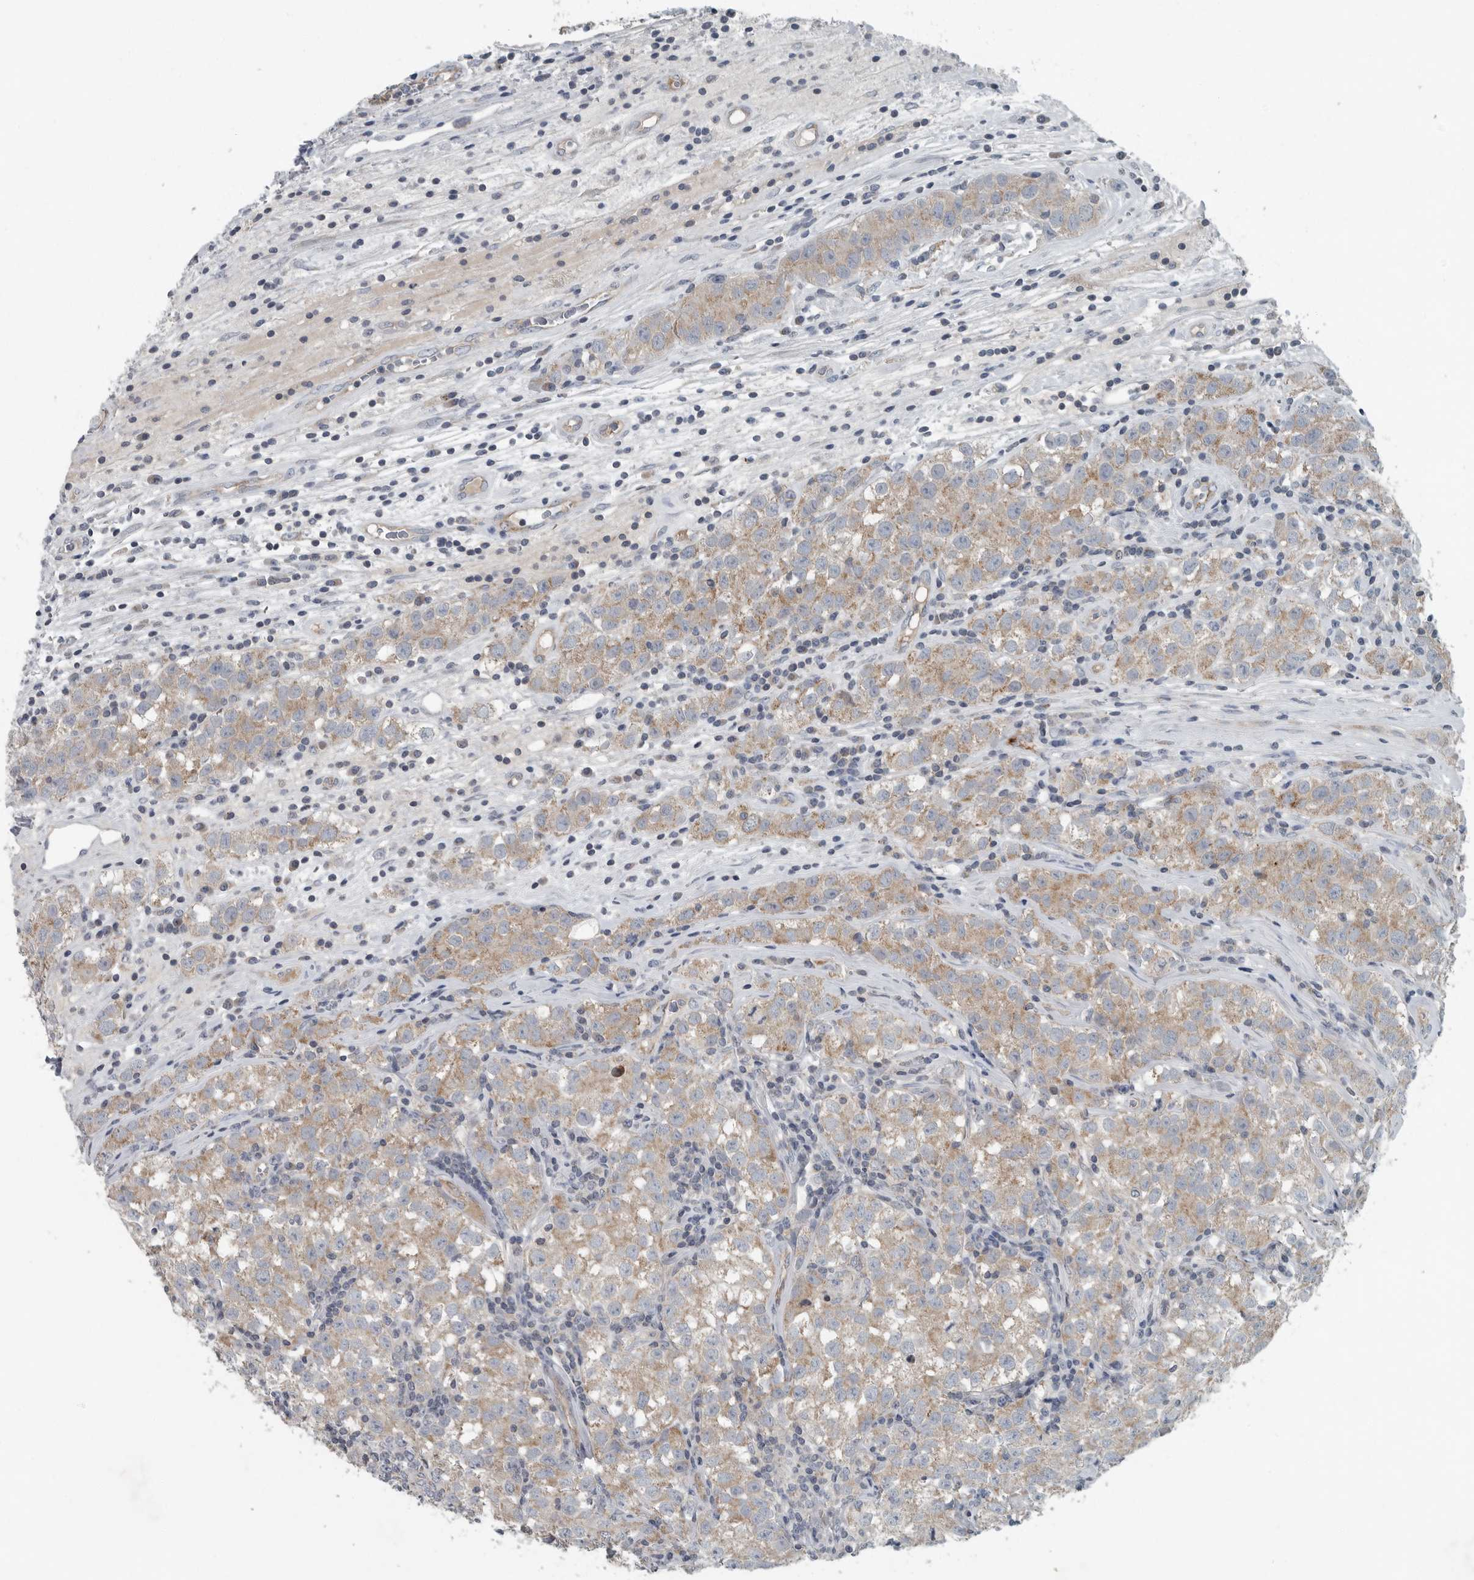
{"staining": {"intensity": "moderate", "quantity": "25%-75%", "location": "cytoplasmic/membranous"}, "tissue": "testis cancer", "cell_type": "Tumor cells", "image_type": "cancer", "snomed": [{"axis": "morphology", "description": "Seminoma, NOS"}, {"axis": "morphology", "description": "Carcinoma, Embryonal, NOS"}, {"axis": "topography", "description": "Testis"}], "caption": "Testis seminoma stained with a protein marker displays moderate staining in tumor cells.", "gene": "MPP3", "patient": {"sex": "male", "age": 43}}